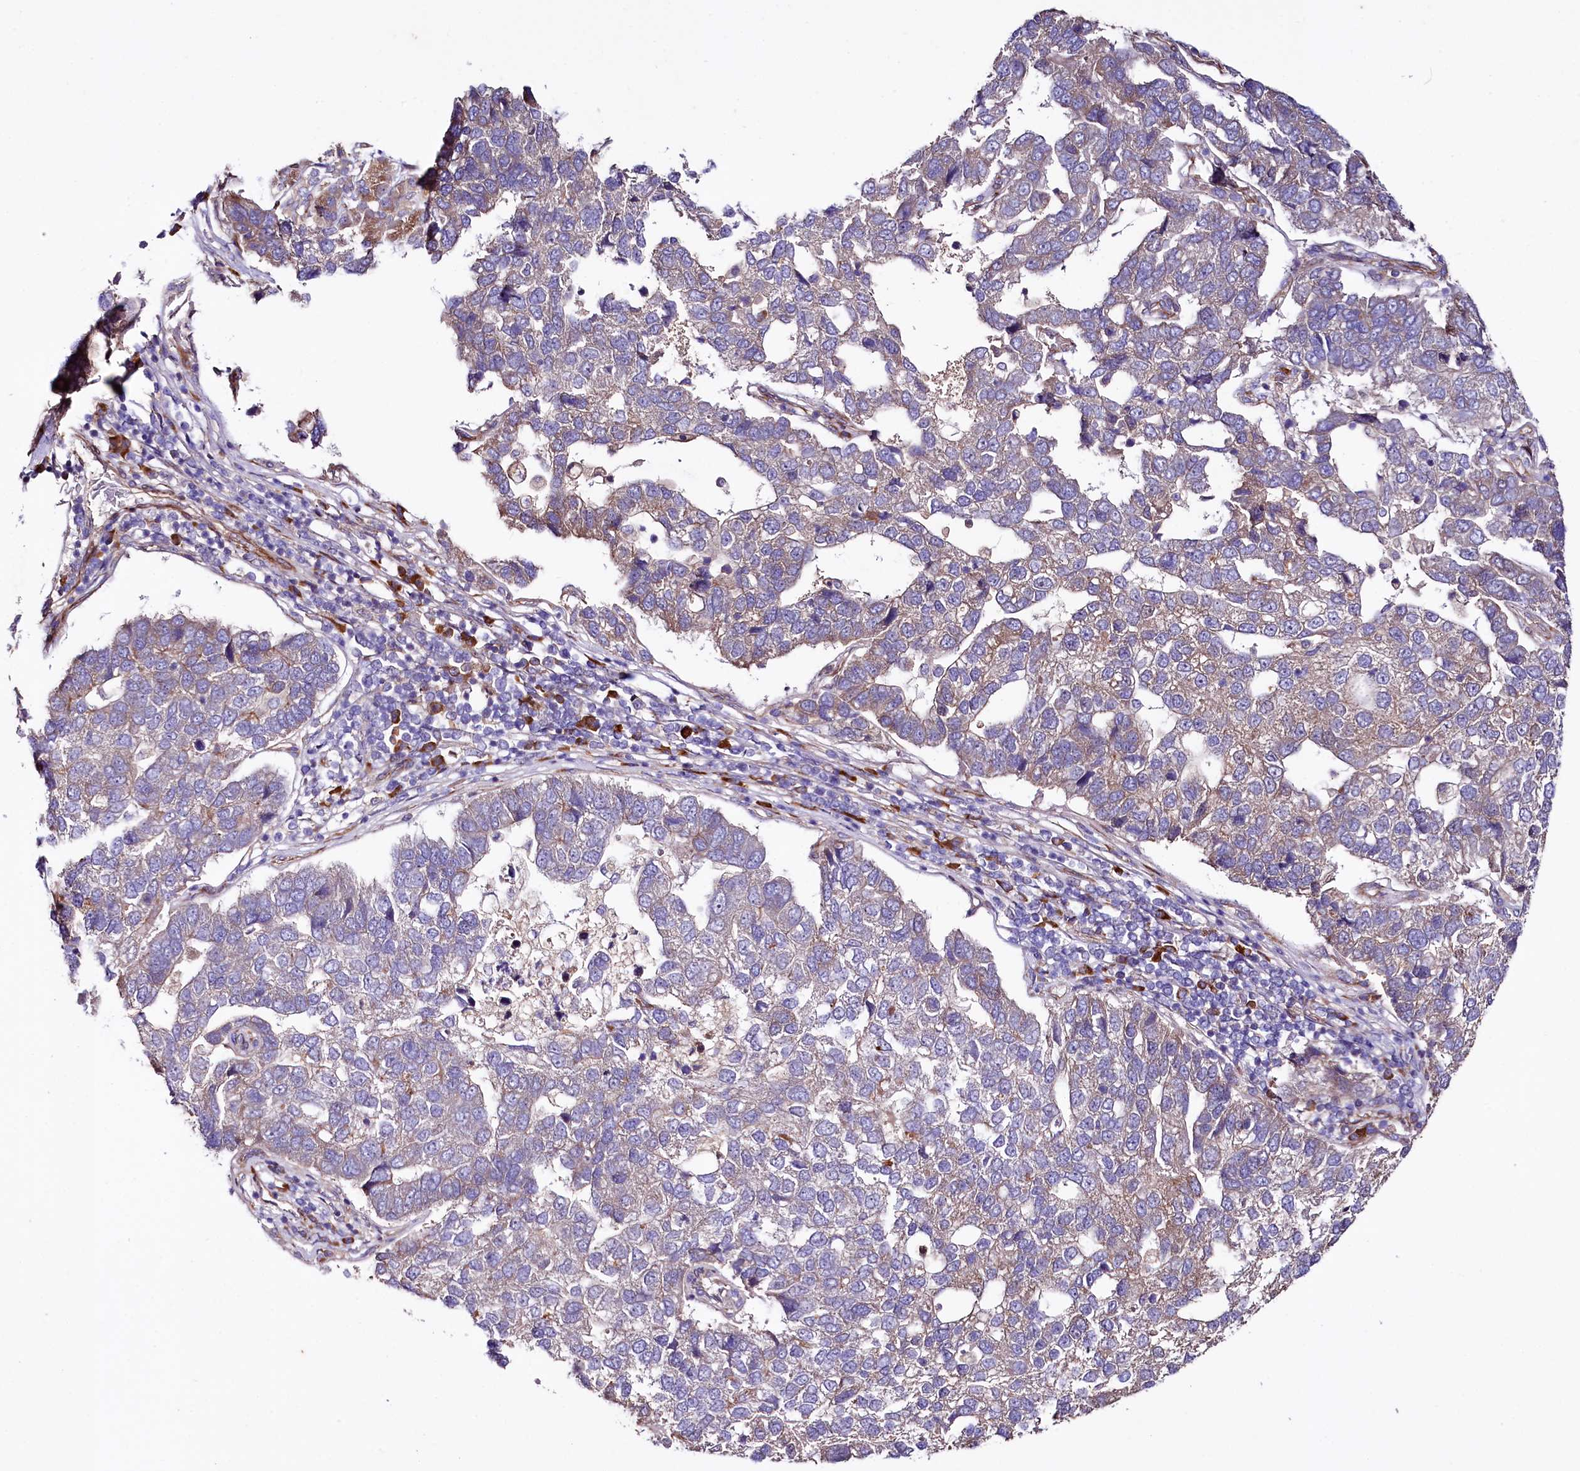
{"staining": {"intensity": "moderate", "quantity": "<25%", "location": "cytoplasmic/membranous"}, "tissue": "pancreatic cancer", "cell_type": "Tumor cells", "image_type": "cancer", "snomed": [{"axis": "morphology", "description": "Adenocarcinoma, NOS"}, {"axis": "topography", "description": "Pancreas"}], "caption": "The micrograph displays staining of adenocarcinoma (pancreatic), revealing moderate cytoplasmic/membranous protein expression (brown color) within tumor cells. The staining was performed using DAB, with brown indicating positive protein expression. Nuclei are stained blue with hematoxylin.", "gene": "SPATS2", "patient": {"sex": "female", "age": 61}}